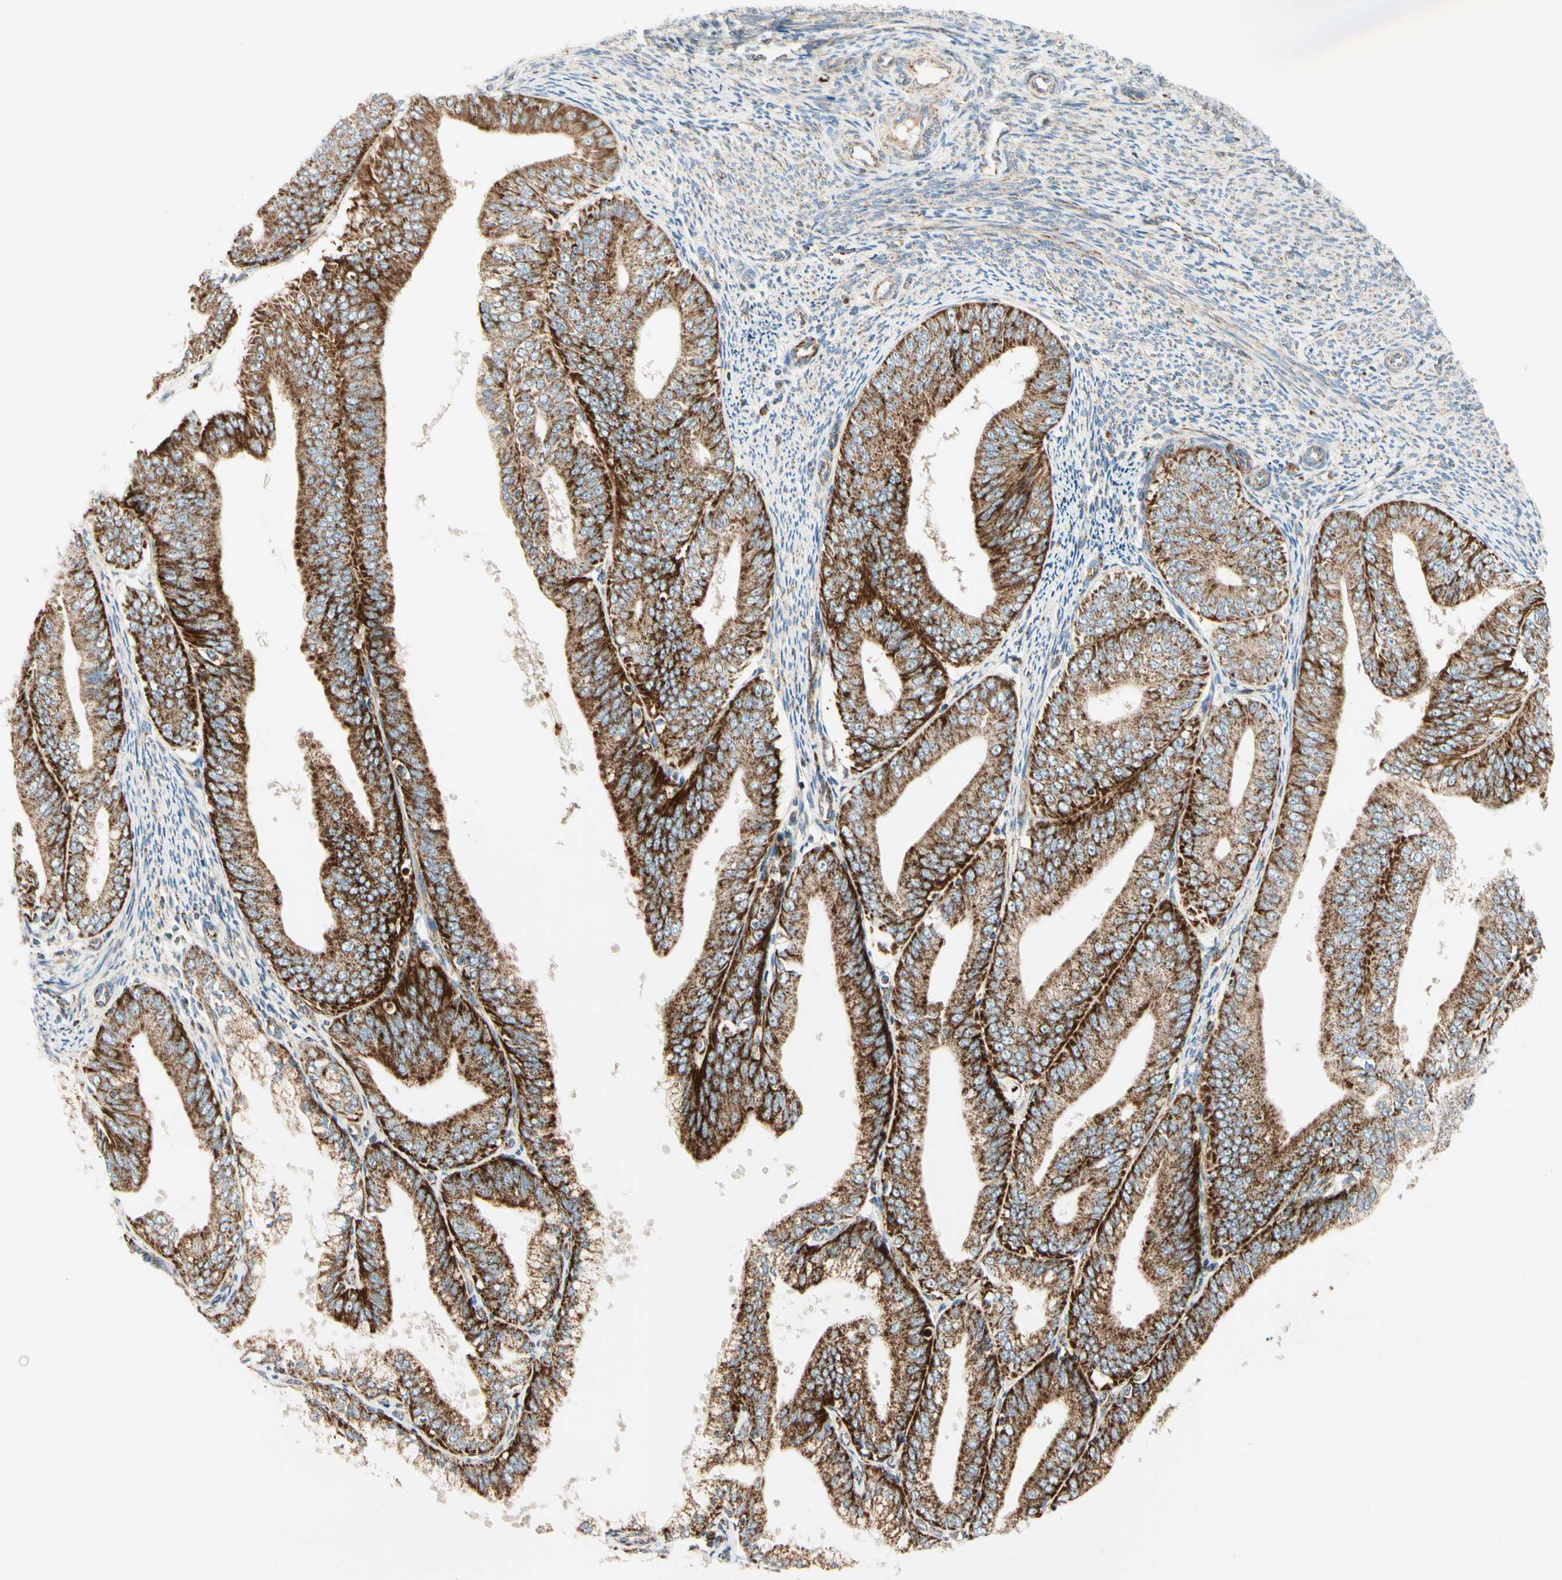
{"staining": {"intensity": "strong", "quantity": ">75%", "location": "cytoplasmic/membranous"}, "tissue": "endometrial cancer", "cell_type": "Tumor cells", "image_type": "cancer", "snomed": [{"axis": "morphology", "description": "Adenocarcinoma, NOS"}, {"axis": "topography", "description": "Endometrium"}], "caption": "Immunohistochemical staining of endometrial cancer (adenocarcinoma) reveals high levels of strong cytoplasmic/membranous staining in about >75% of tumor cells.", "gene": "TBC1D10A", "patient": {"sex": "female", "age": 63}}